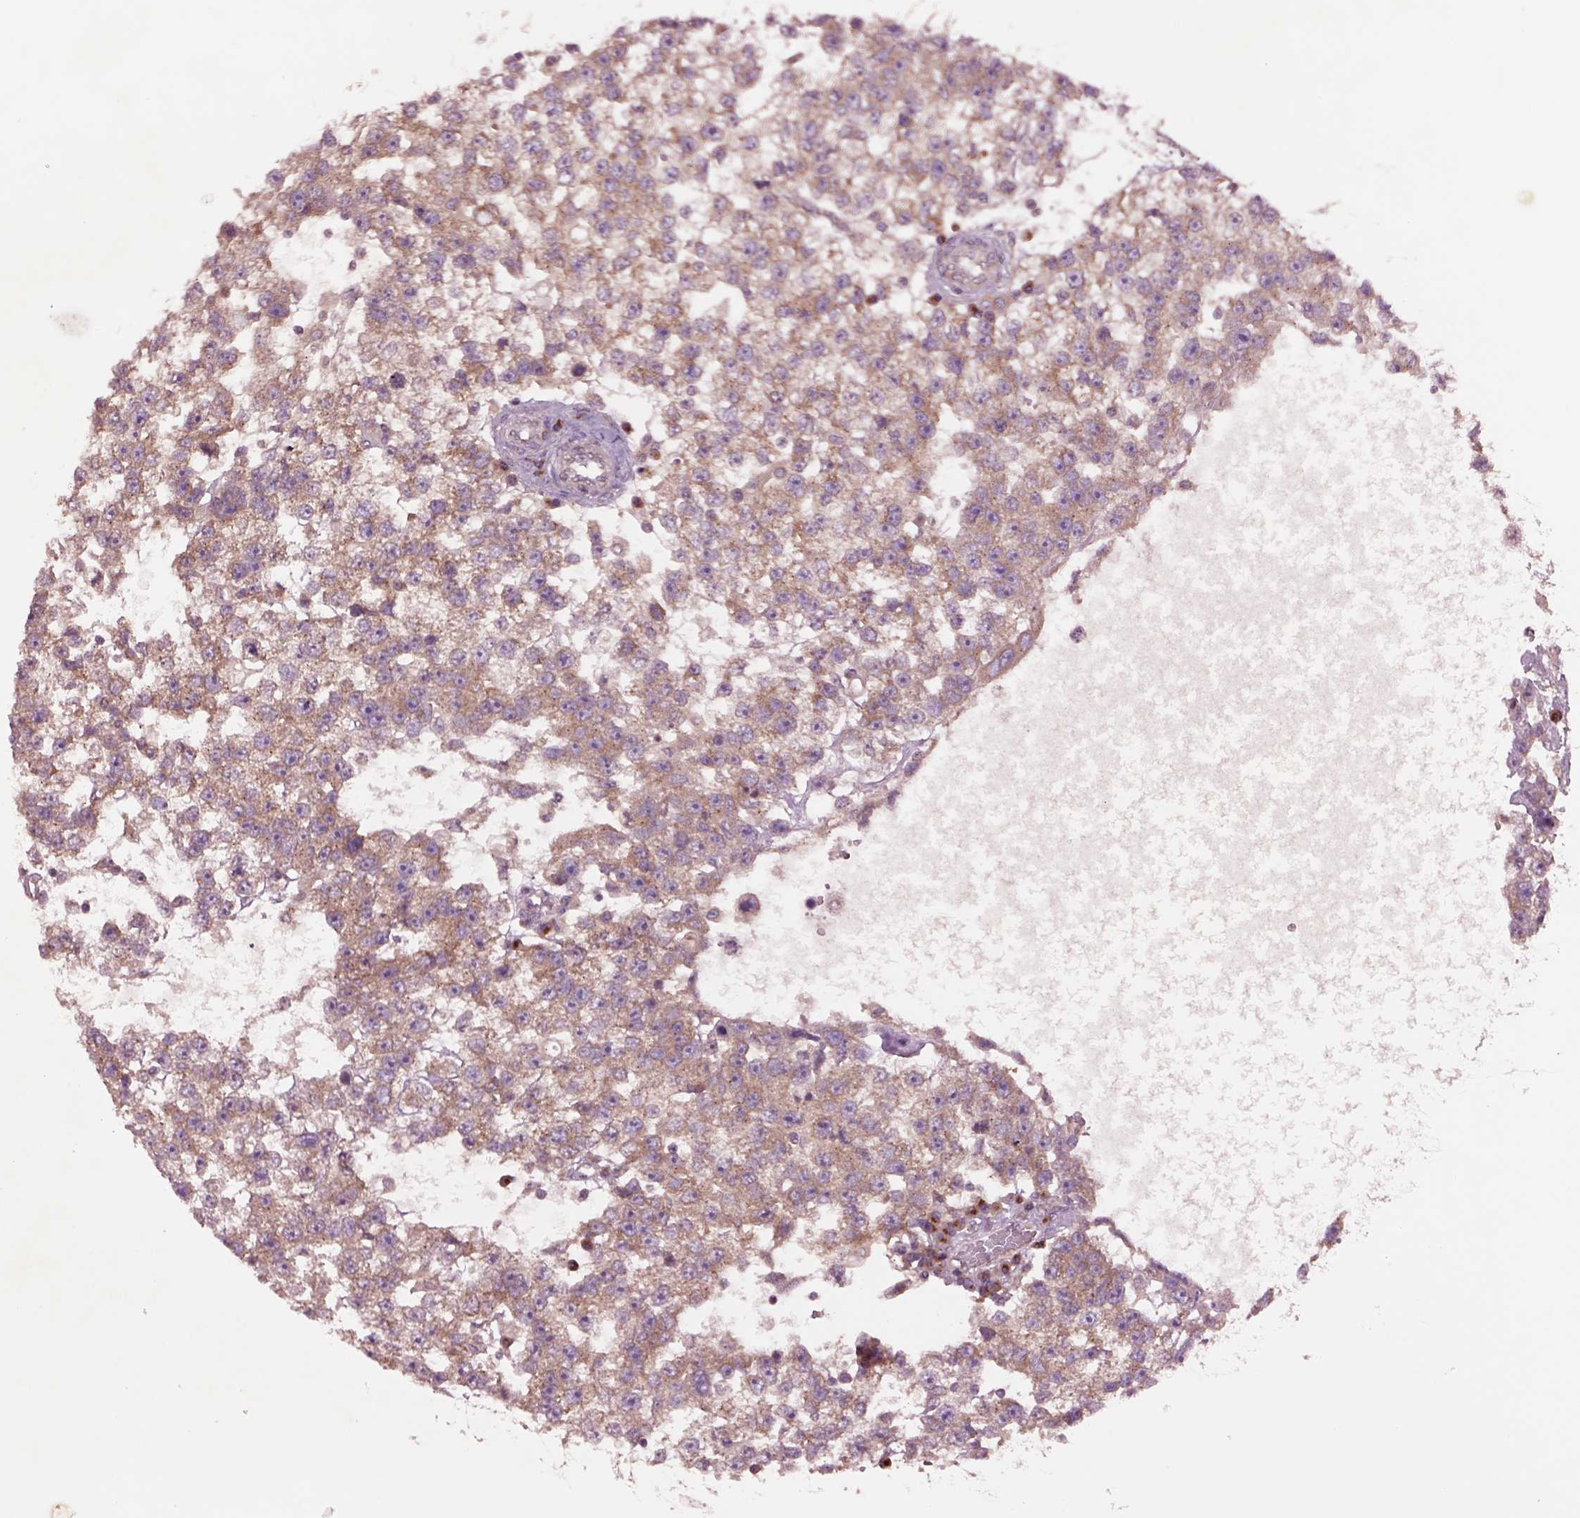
{"staining": {"intensity": "moderate", "quantity": ">75%", "location": "cytoplasmic/membranous"}, "tissue": "testis cancer", "cell_type": "Tumor cells", "image_type": "cancer", "snomed": [{"axis": "morphology", "description": "Seminoma, NOS"}, {"axis": "topography", "description": "Testis"}], "caption": "Human testis cancer (seminoma) stained with a brown dye exhibits moderate cytoplasmic/membranous positive staining in approximately >75% of tumor cells.", "gene": "SEC23A", "patient": {"sex": "male", "age": 34}}